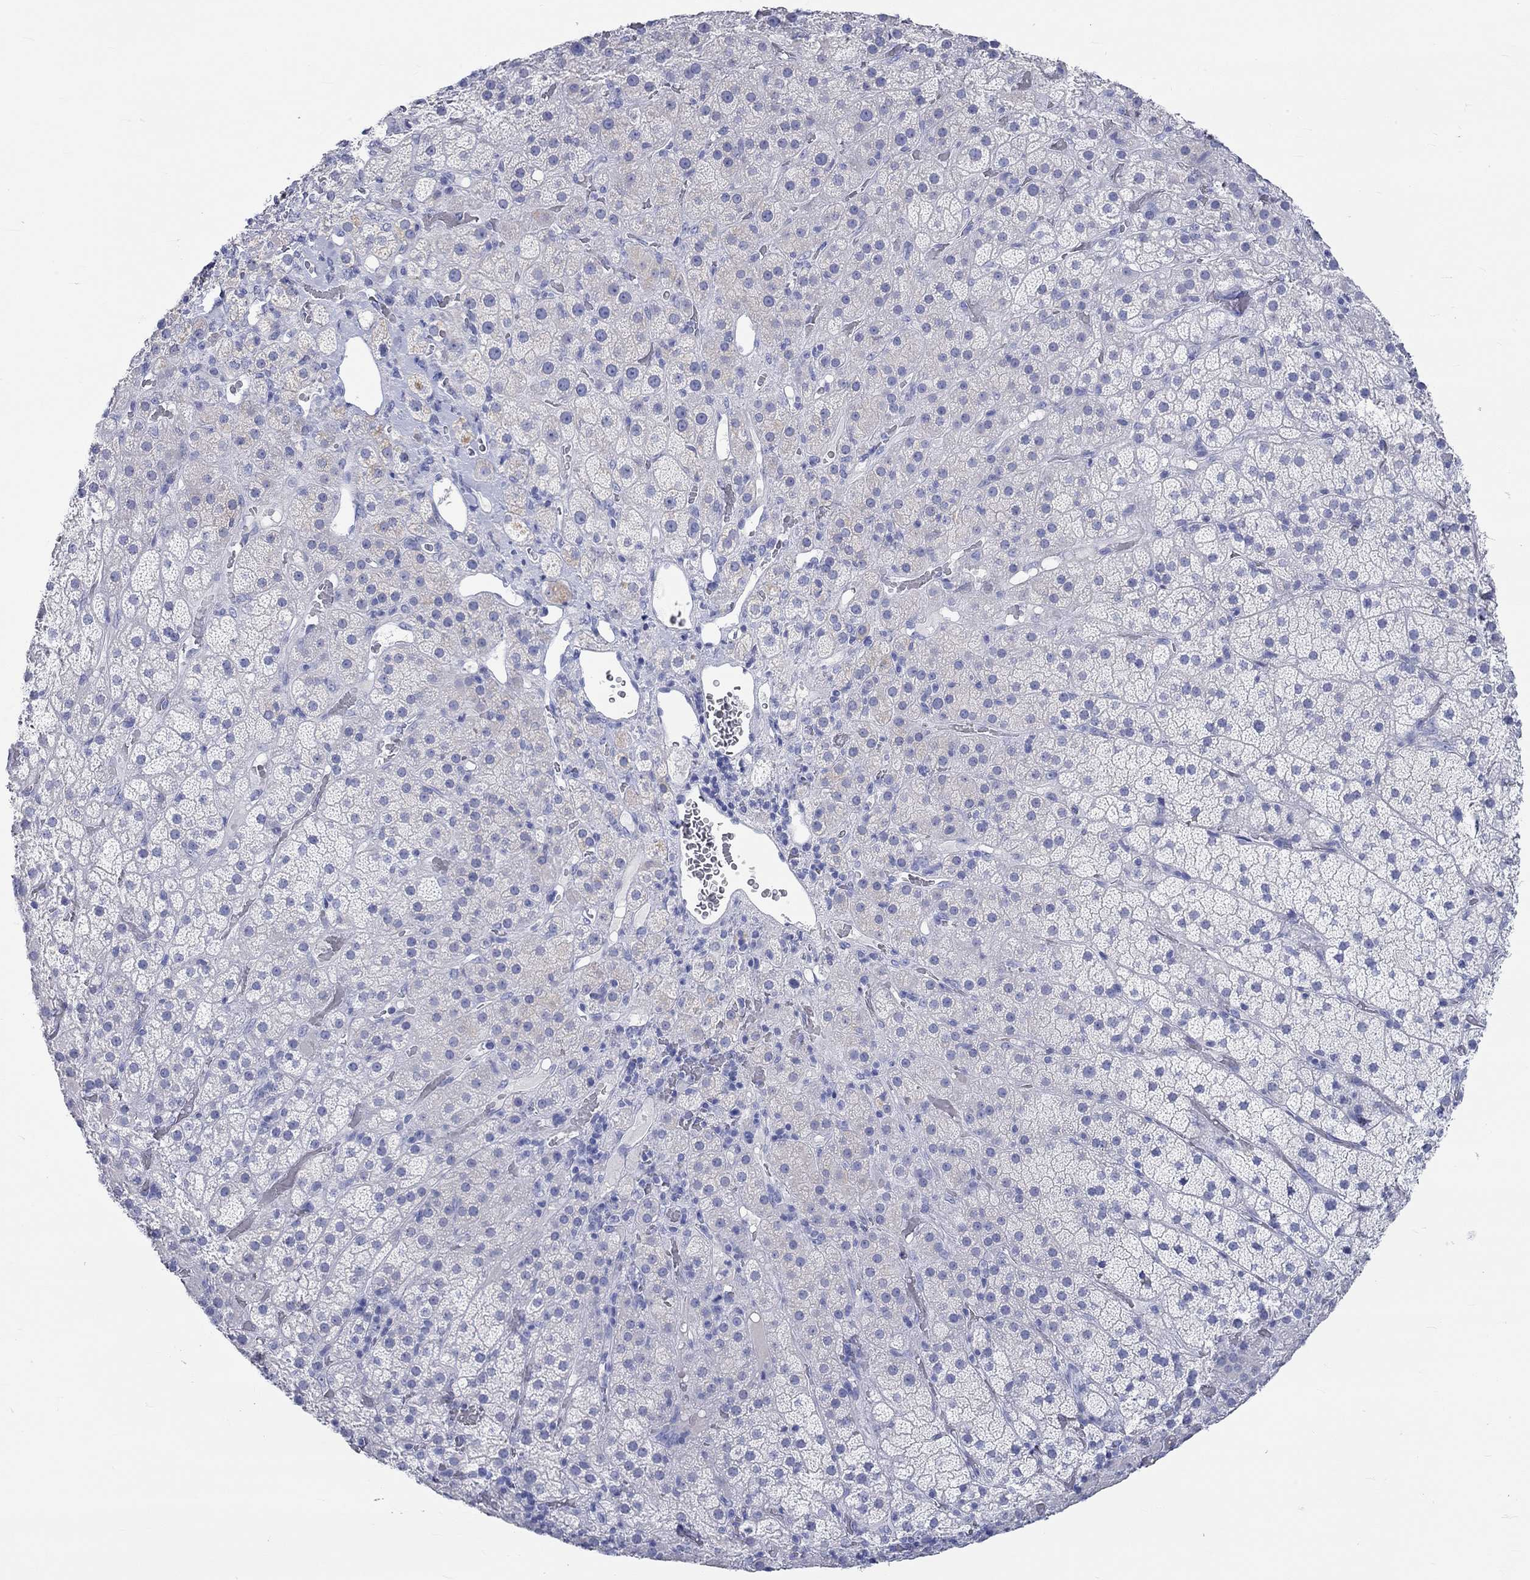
{"staining": {"intensity": "weak", "quantity": "<25%", "location": "cytoplasmic/membranous"}, "tissue": "adrenal gland", "cell_type": "Glandular cells", "image_type": "normal", "snomed": [{"axis": "morphology", "description": "Normal tissue, NOS"}, {"axis": "topography", "description": "Adrenal gland"}], "caption": "Immunohistochemistry histopathology image of benign adrenal gland stained for a protein (brown), which displays no expression in glandular cells.", "gene": "SPATA9", "patient": {"sex": "male", "age": 57}}